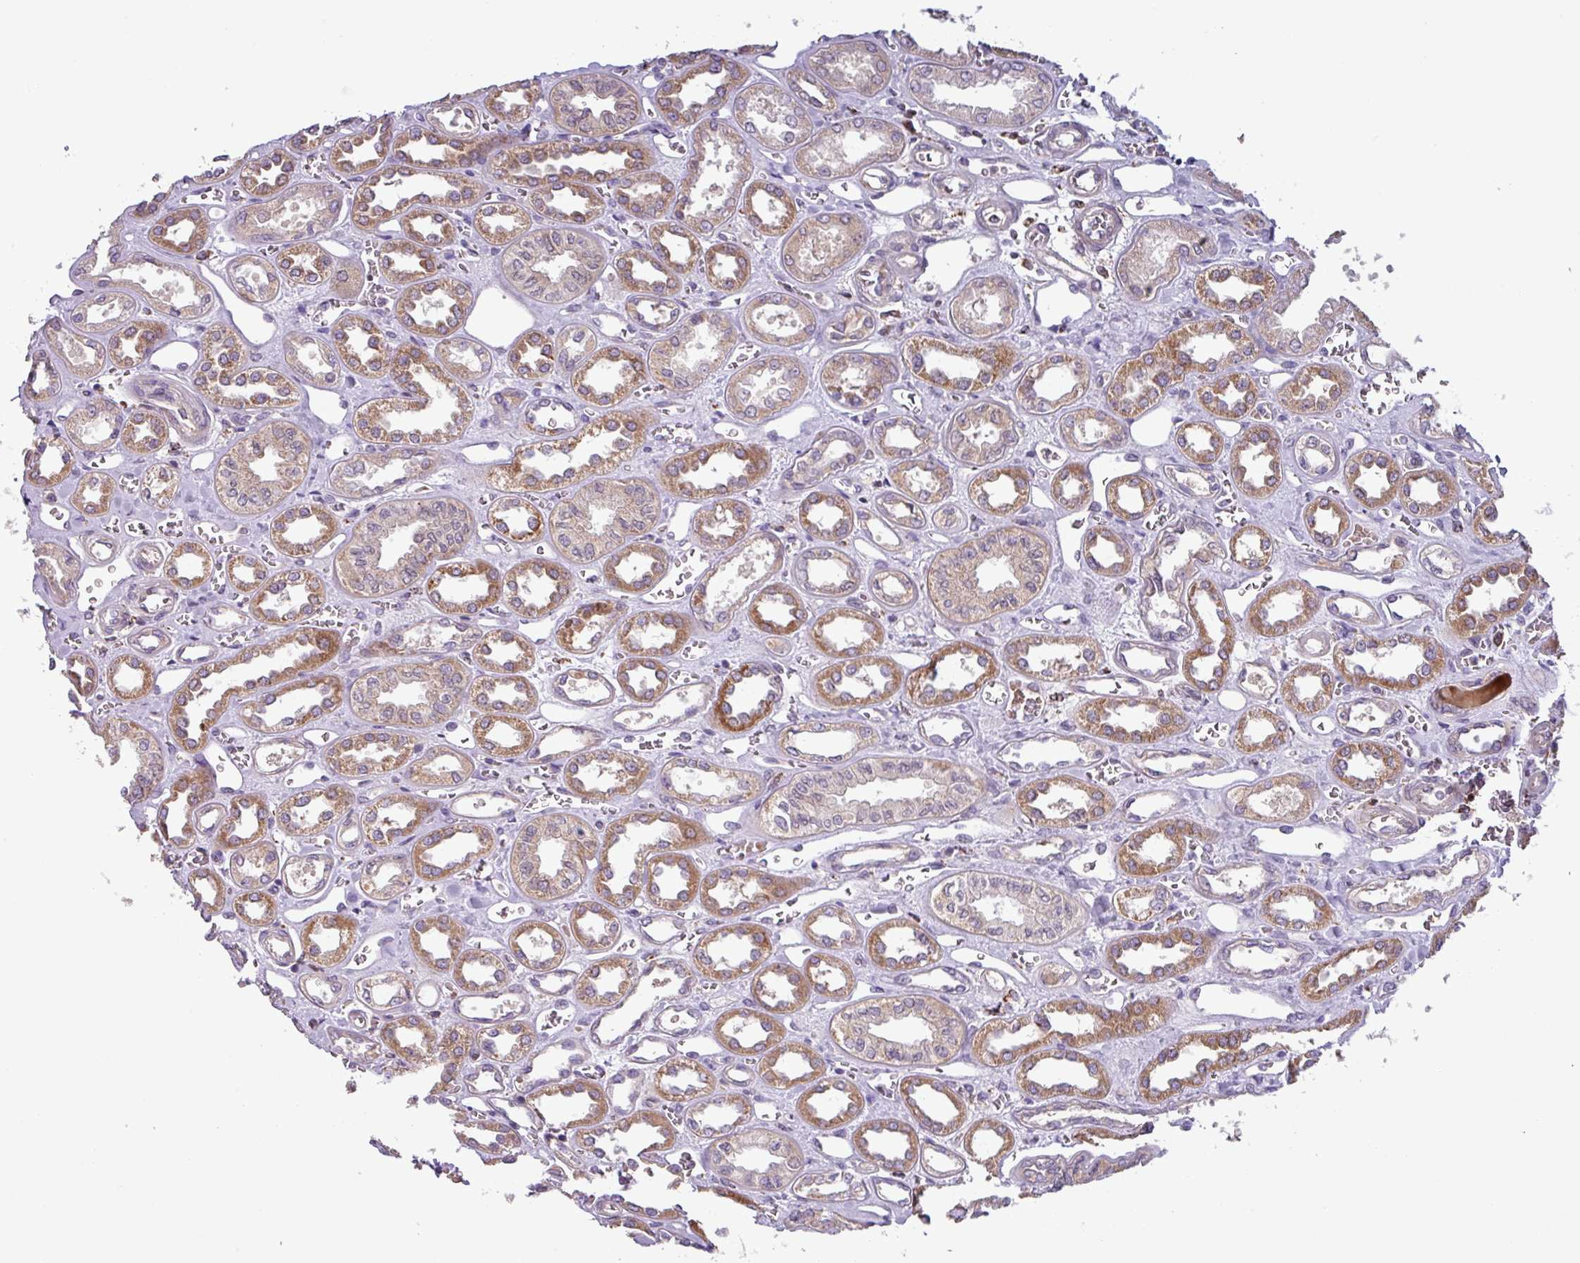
{"staining": {"intensity": "negative", "quantity": "none", "location": "none"}, "tissue": "kidney", "cell_type": "Cells in glomeruli", "image_type": "normal", "snomed": [{"axis": "morphology", "description": "Normal tissue, NOS"}, {"axis": "morphology", "description": "Adenocarcinoma, NOS"}, {"axis": "topography", "description": "Kidney"}], "caption": "High magnification brightfield microscopy of normal kidney stained with DAB (3,3'-diaminobenzidine) (brown) and counterstained with hematoxylin (blue): cells in glomeruli show no significant expression. (DAB (3,3'-diaminobenzidine) immunohistochemistry, high magnification).", "gene": "AKIRIN1", "patient": {"sex": "female", "age": 68}}